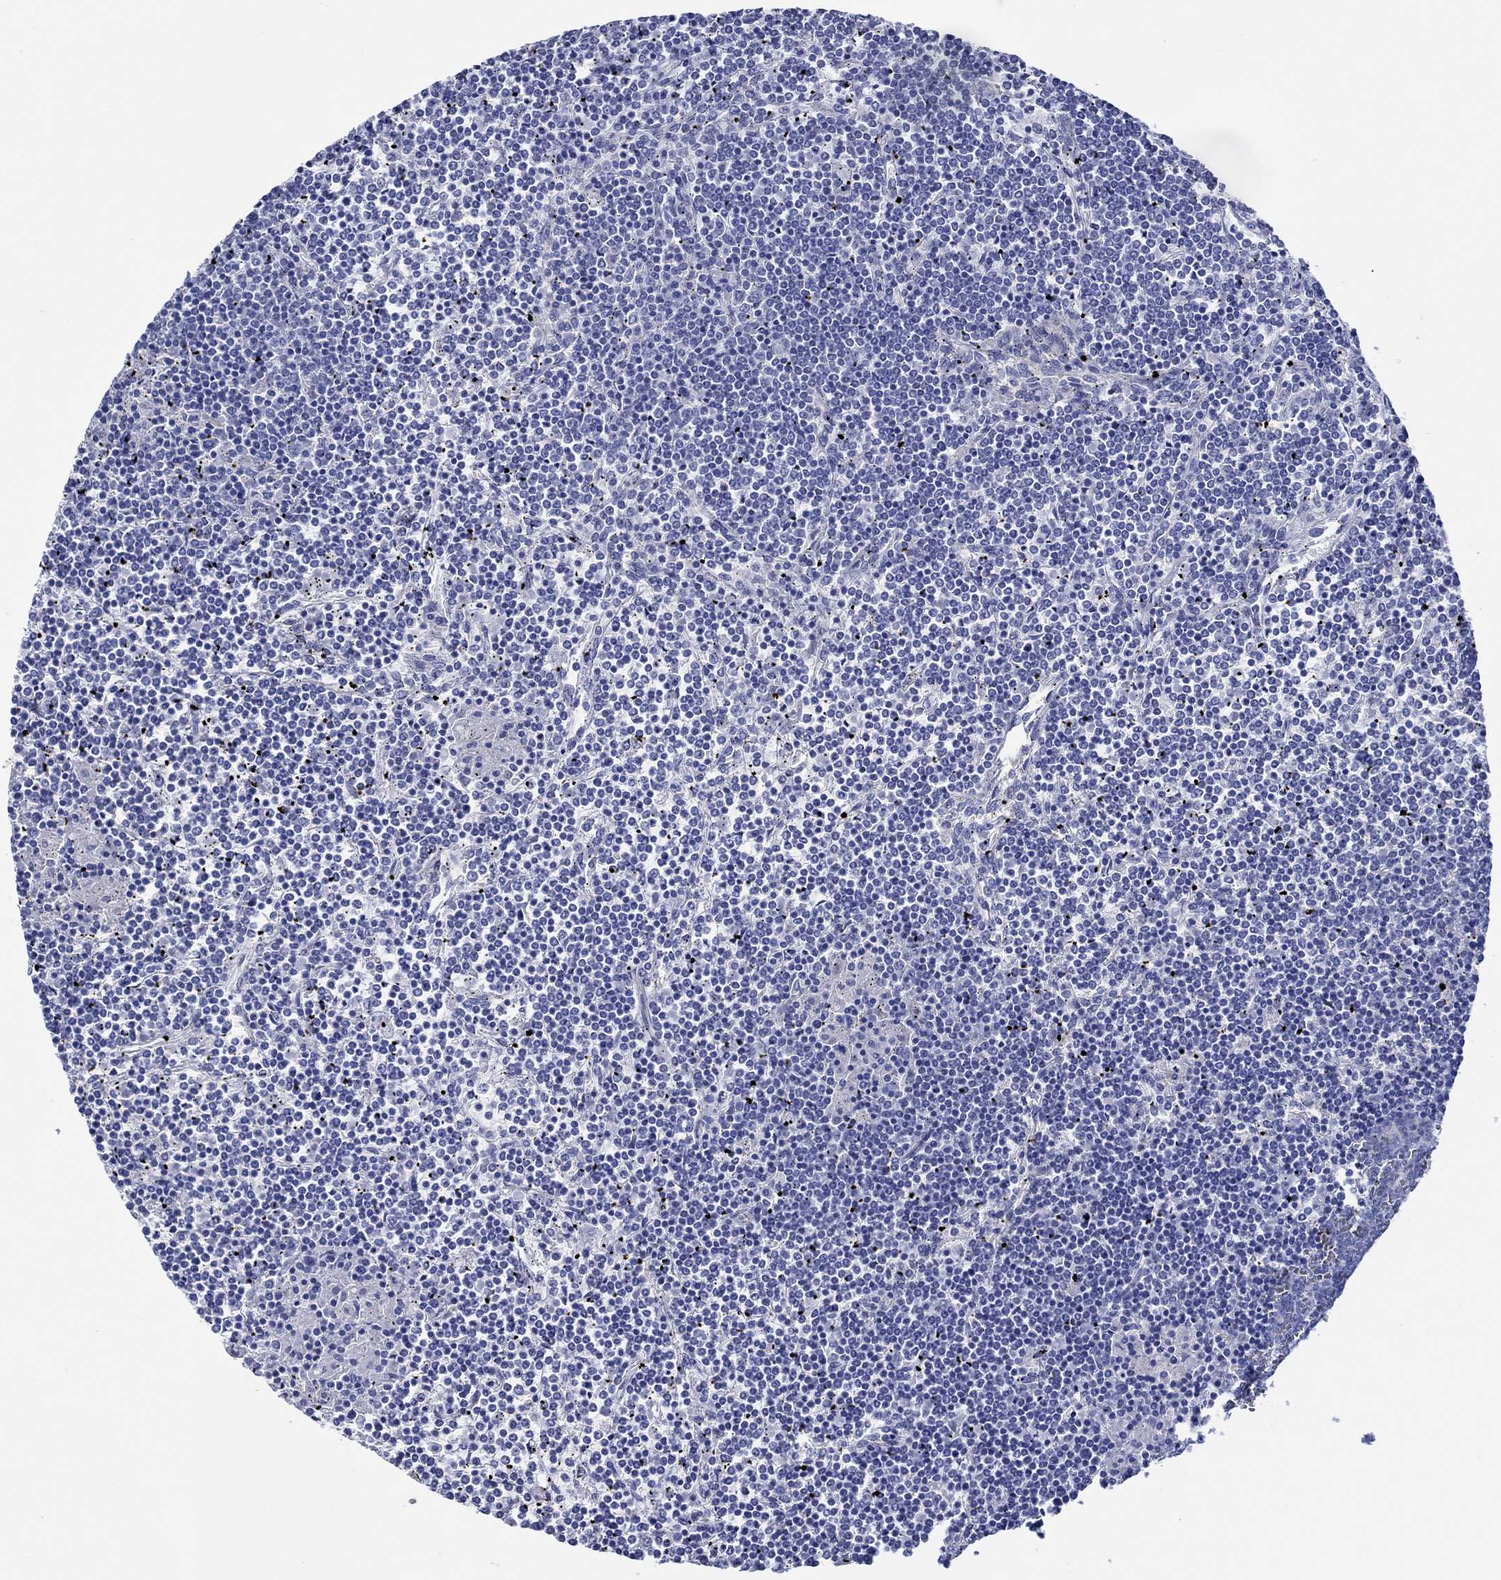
{"staining": {"intensity": "negative", "quantity": "none", "location": "none"}, "tissue": "lymphoma", "cell_type": "Tumor cells", "image_type": "cancer", "snomed": [{"axis": "morphology", "description": "Malignant lymphoma, non-Hodgkin's type, Low grade"}, {"axis": "topography", "description": "Spleen"}], "caption": "High power microscopy photomicrograph of an IHC image of malignant lymphoma, non-Hodgkin's type (low-grade), revealing no significant expression in tumor cells.", "gene": "IGFBP6", "patient": {"sex": "female", "age": 19}}